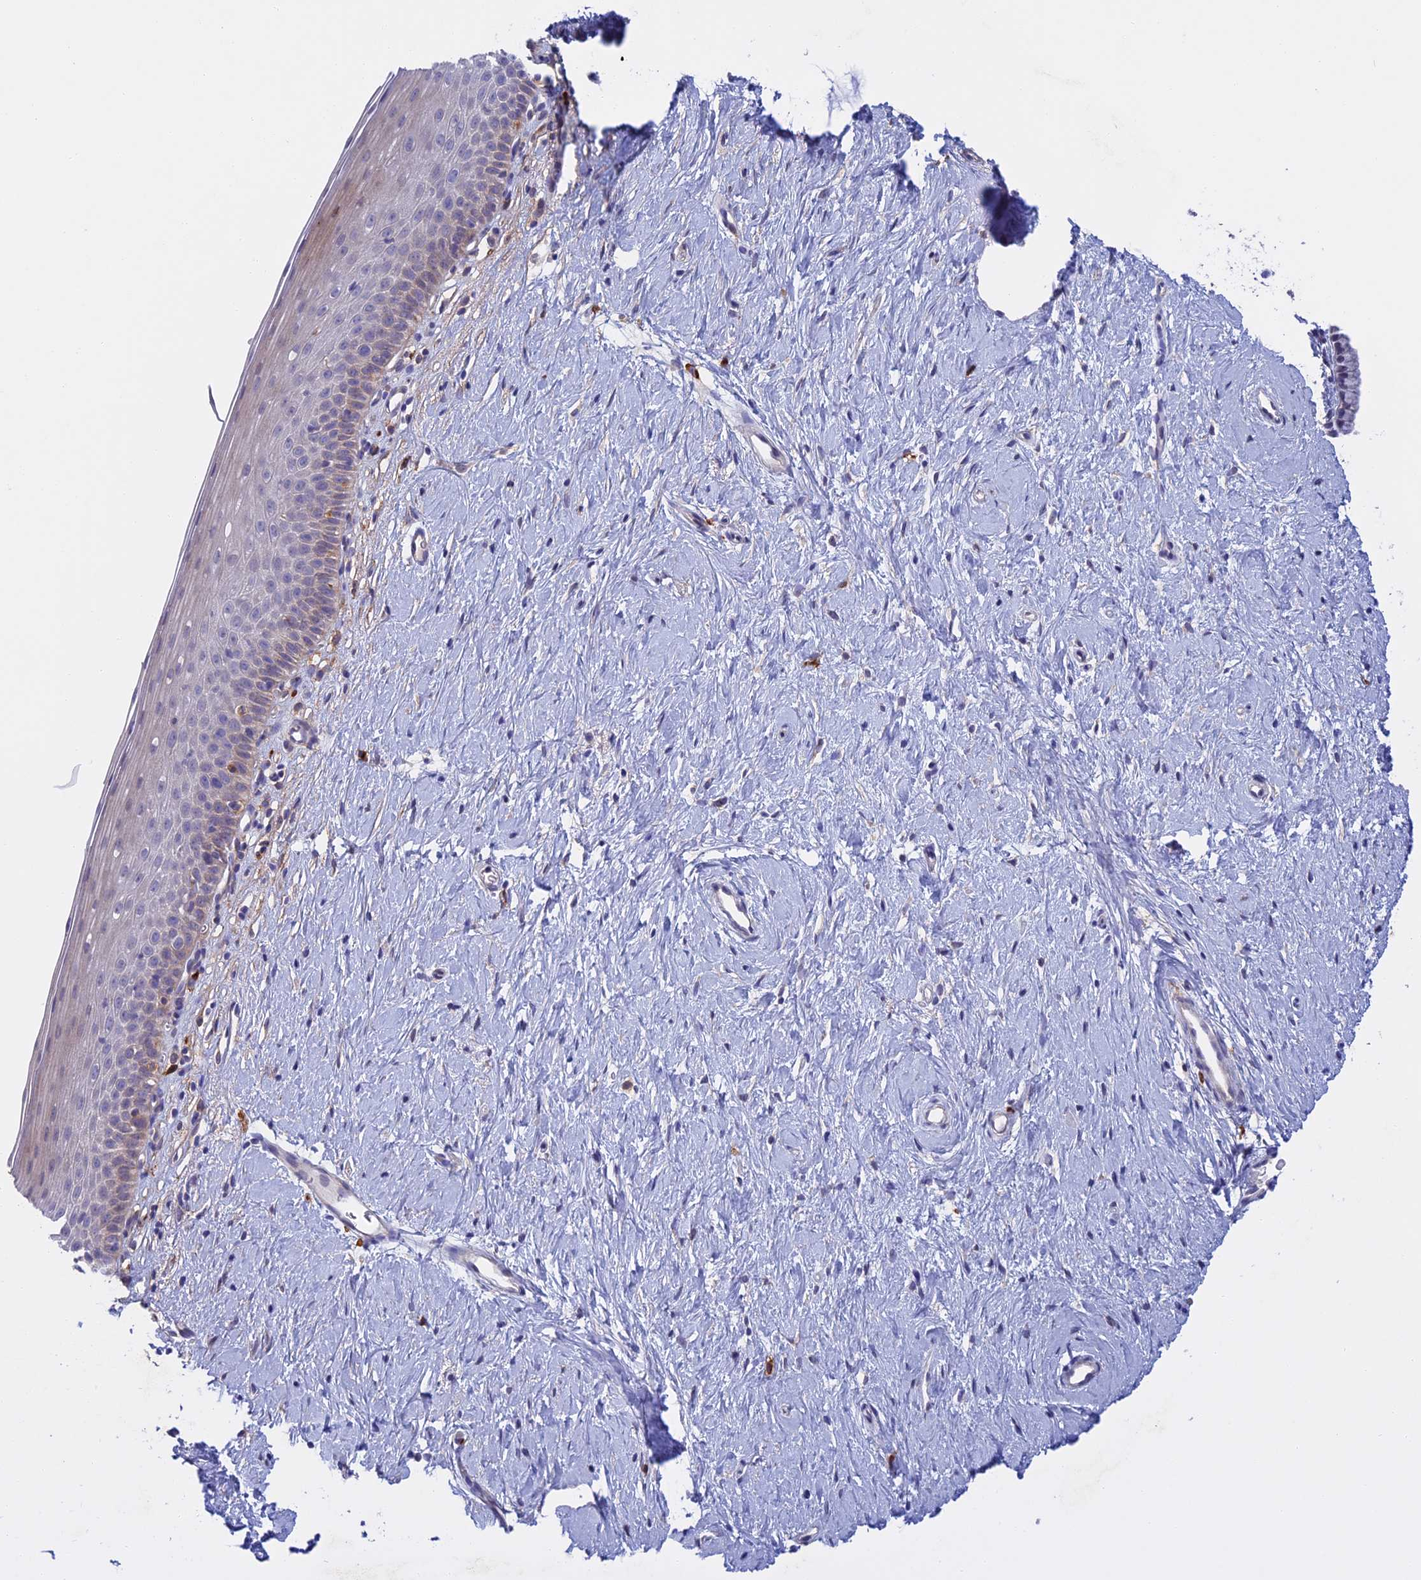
{"staining": {"intensity": "moderate", "quantity": "<25%", "location": "cytoplasmic/membranous"}, "tissue": "cervix", "cell_type": "Glandular cells", "image_type": "normal", "snomed": [{"axis": "morphology", "description": "Normal tissue, NOS"}, {"axis": "topography", "description": "Cervix"}], "caption": "IHC of benign cervix reveals low levels of moderate cytoplasmic/membranous staining in approximately <25% of glandular cells.", "gene": "SLC2A6", "patient": {"sex": "female", "age": 57}}